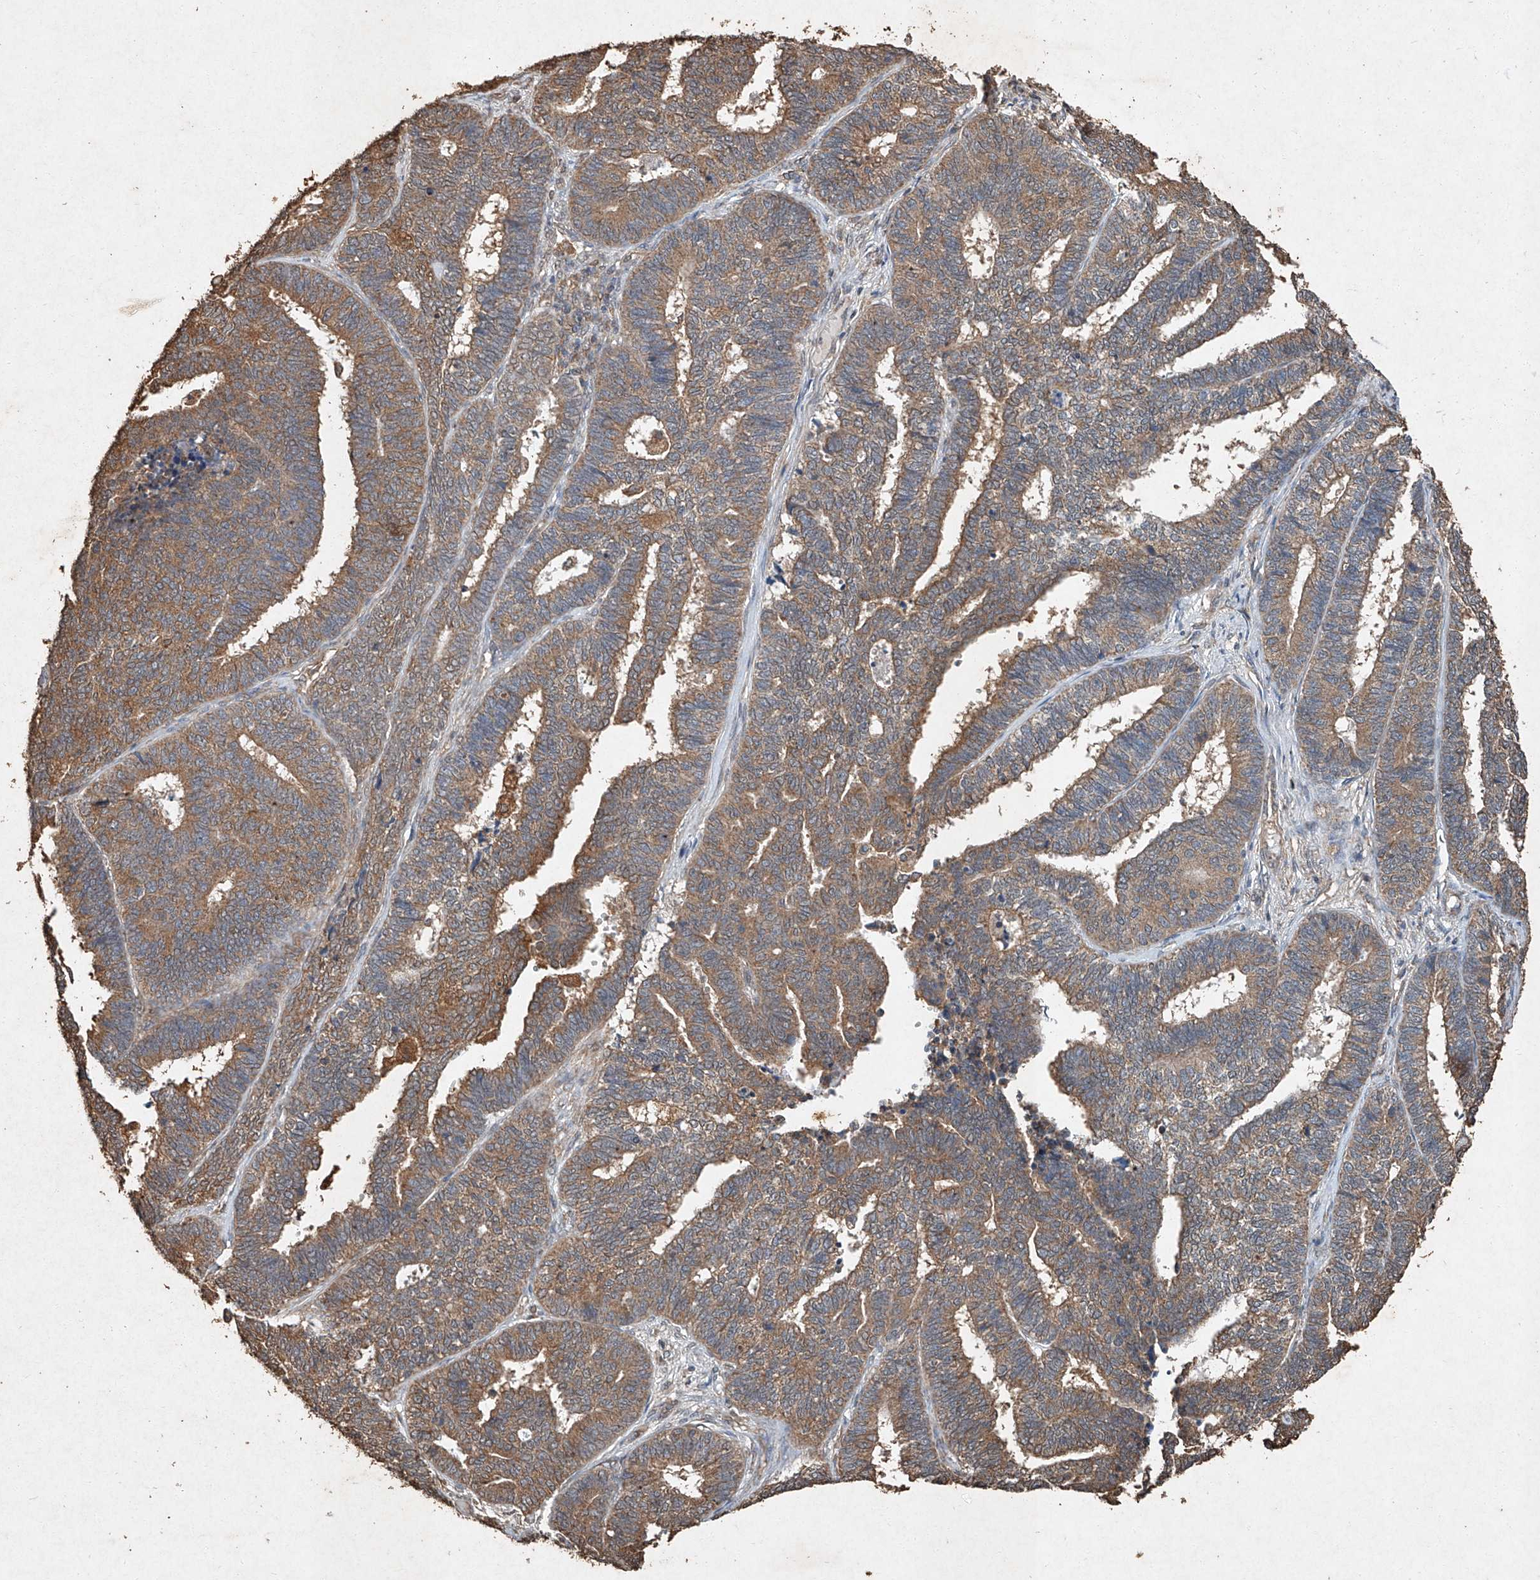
{"staining": {"intensity": "moderate", "quantity": ">75%", "location": "cytoplasmic/membranous"}, "tissue": "endometrial cancer", "cell_type": "Tumor cells", "image_type": "cancer", "snomed": [{"axis": "morphology", "description": "Adenocarcinoma, NOS"}, {"axis": "topography", "description": "Endometrium"}], "caption": "Adenocarcinoma (endometrial) stained with DAB immunohistochemistry reveals medium levels of moderate cytoplasmic/membranous positivity in approximately >75% of tumor cells. Using DAB (3,3'-diaminobenzidine) (brown) and hematoxylin (blue) stains, captured at high magnification using brightfield microscopy.", "gene": "STK3", "patient": {"sex": "female", "age": 70}}